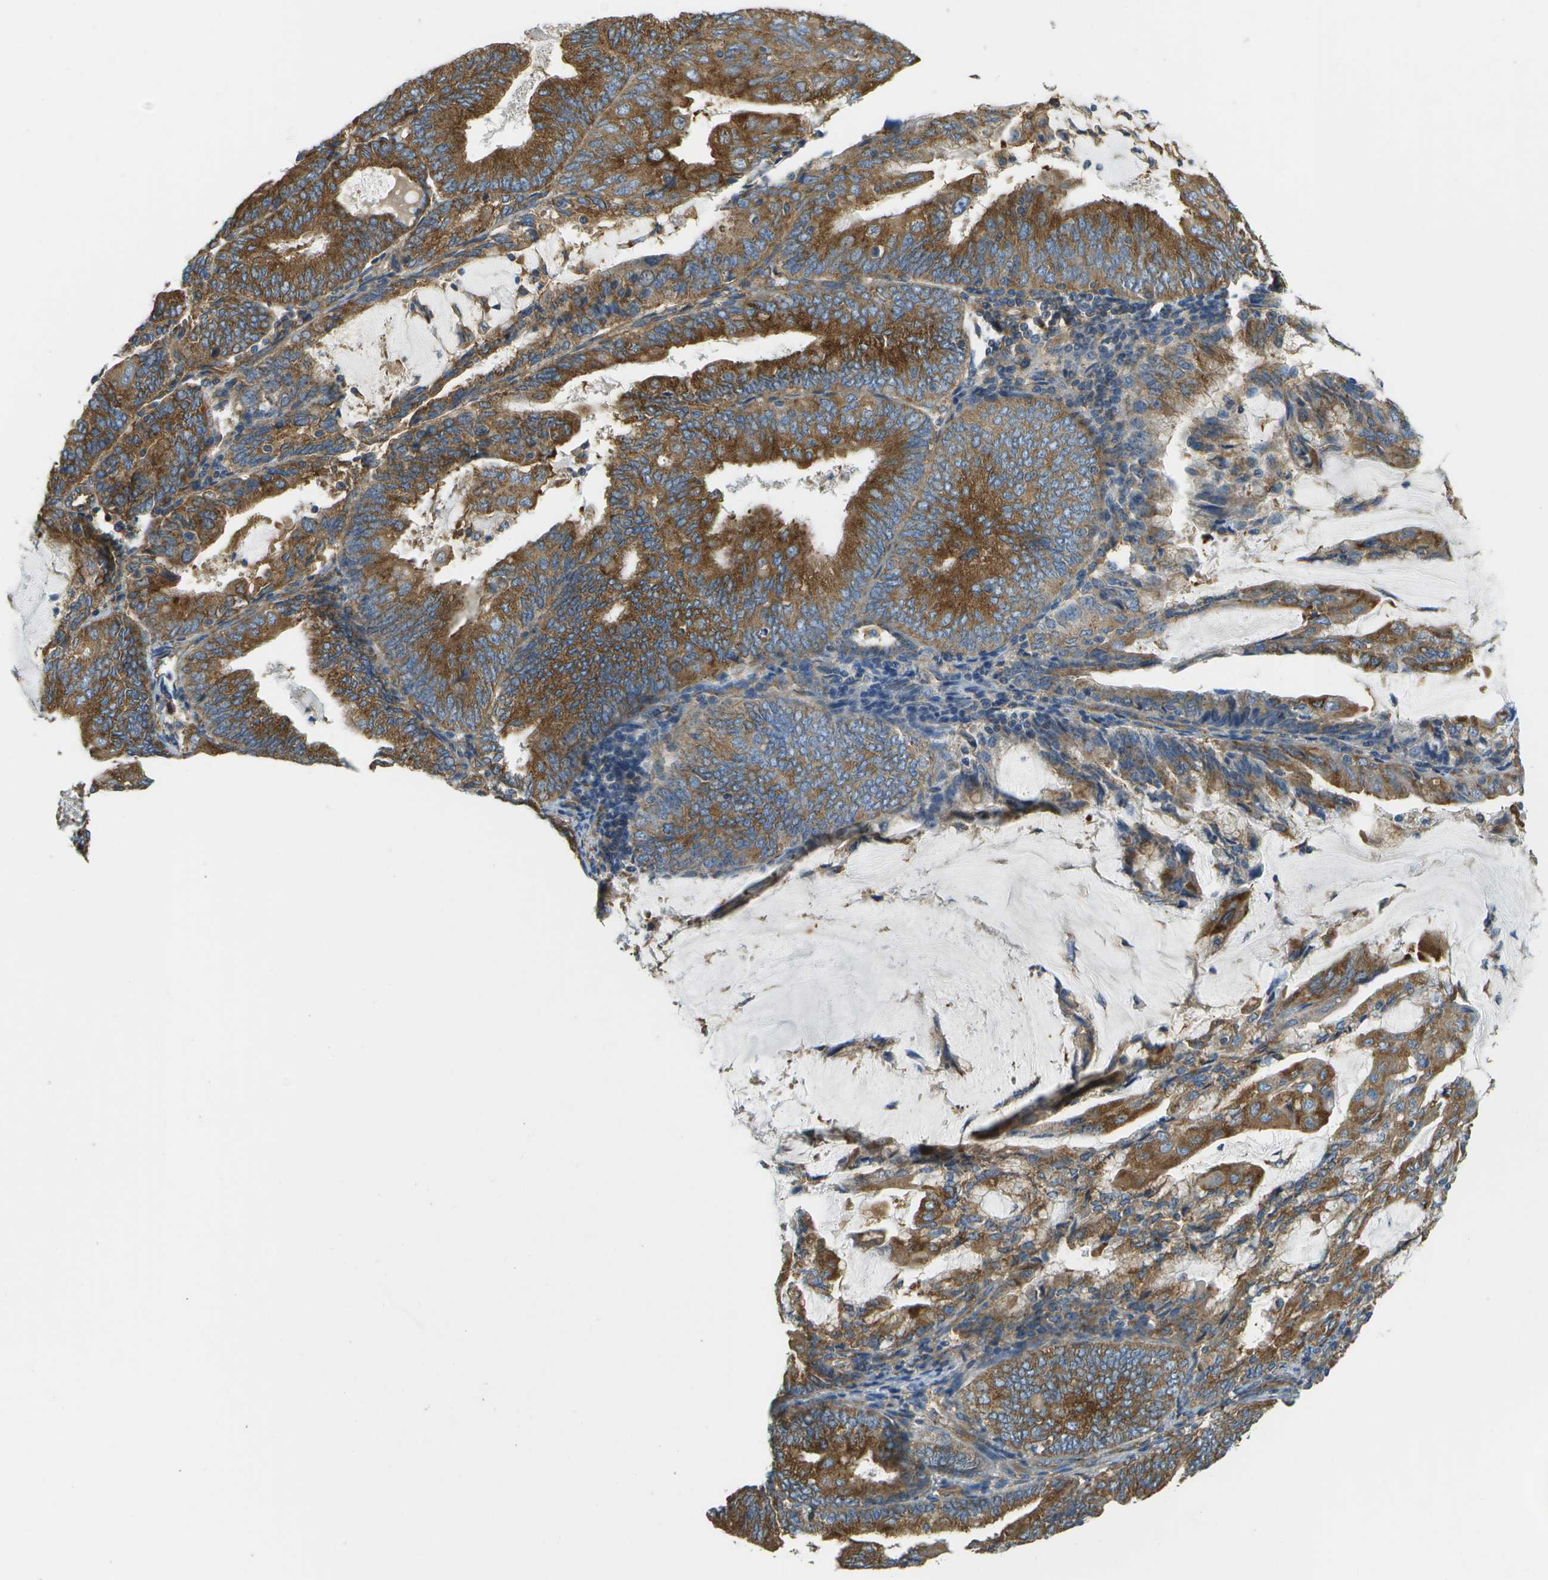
{"staining": {"intensity": "strong", "quantity": ">75%", "location": "cytoplasmic/membranous"}, "tissue": "endometrial cancer", "cell_type": "Tumor cells", "image_type": "cancer", "snomed": [{"axis": "morphology", "description": "Adenocarcinoma, NOS"}, {"axis": "topography", "description": "Endometrium"}], "caption": "Endometrial cancer stained with a protein marker reveals strong staining in tumor cells.", "gene": "CLTC", "patient": {"sex": "female", "age": 81}}